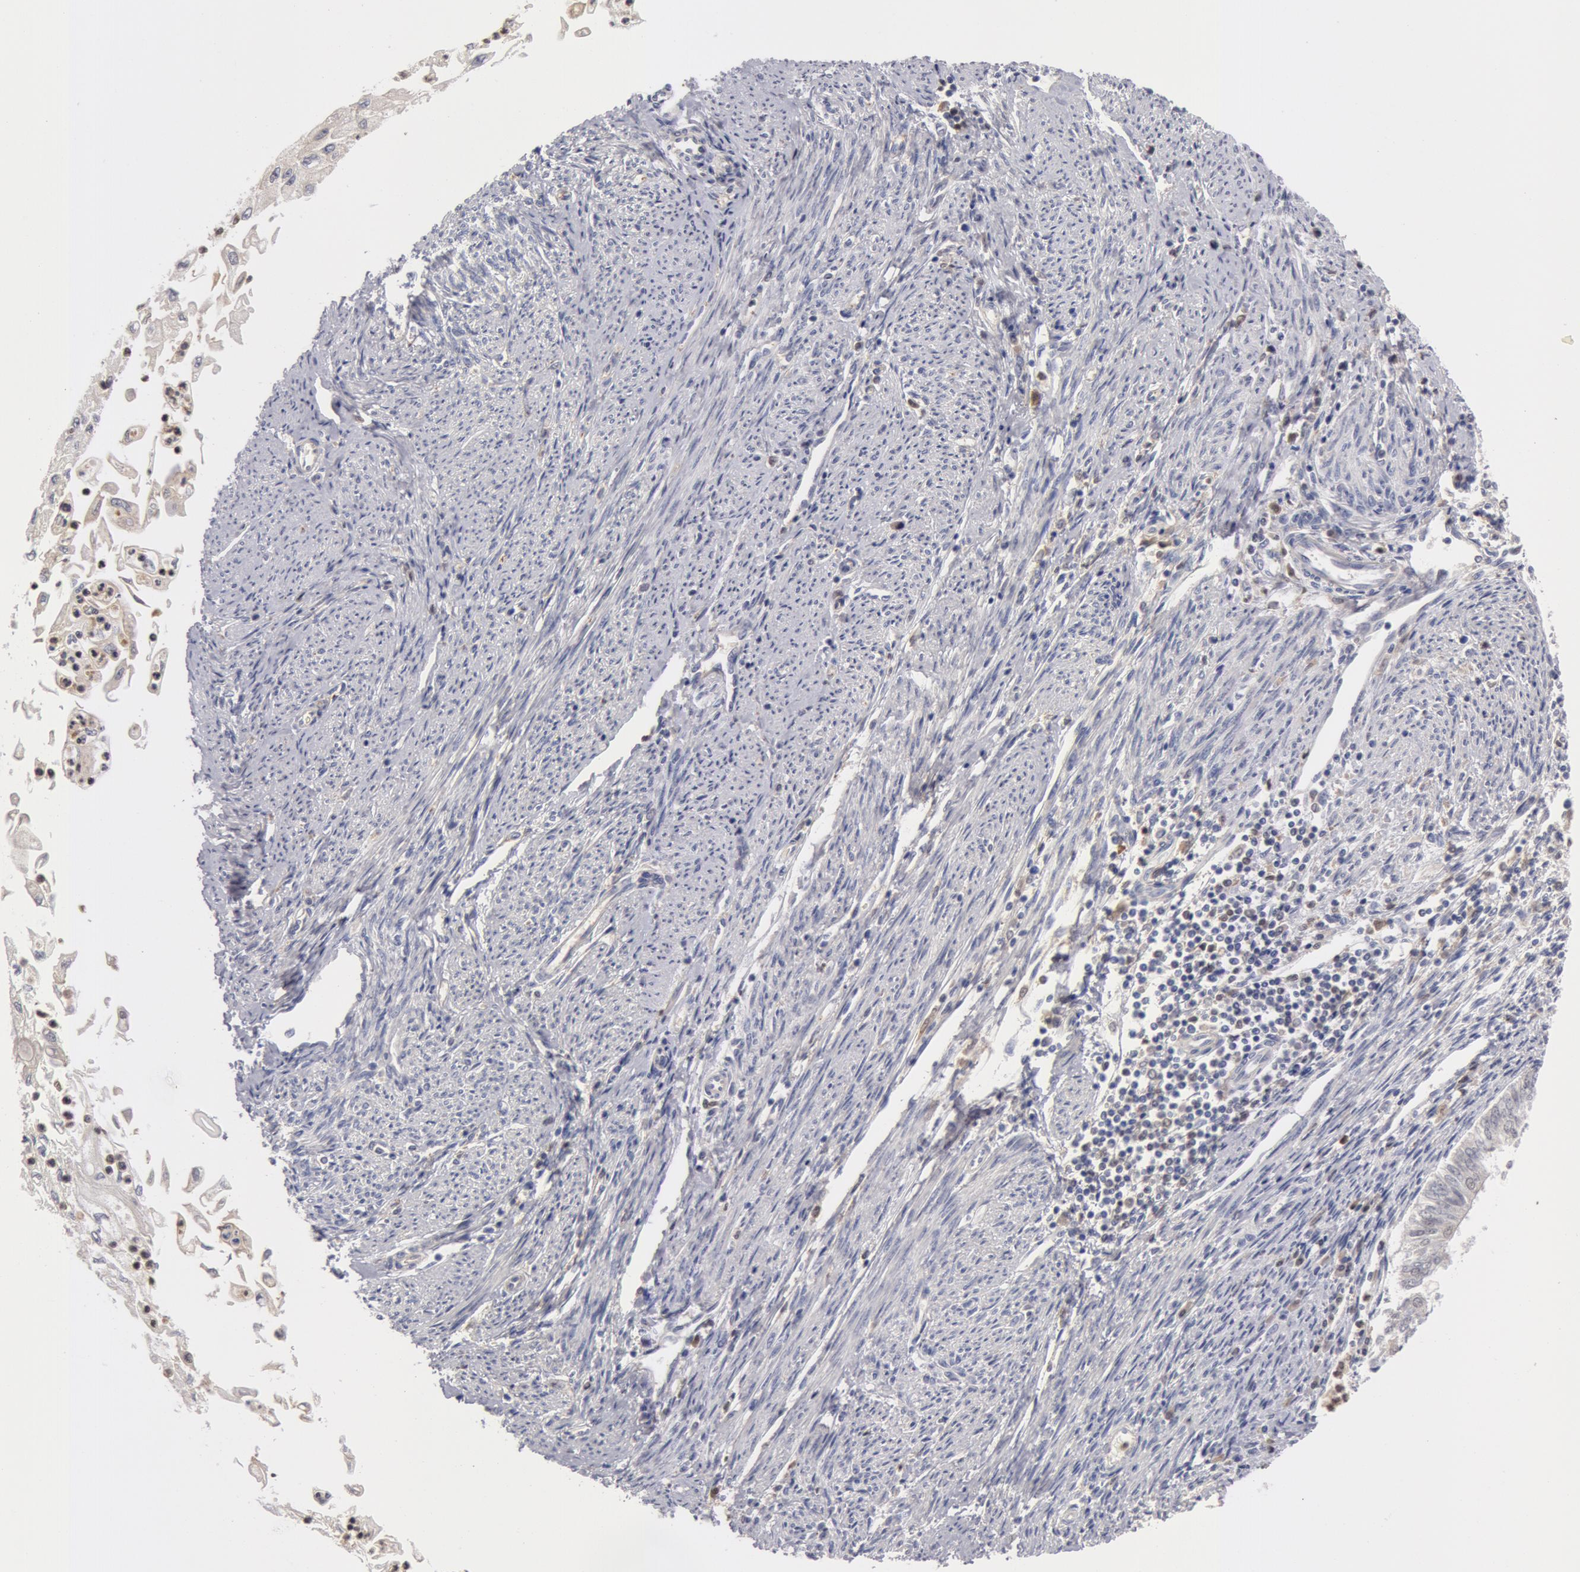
{"staining": {"intensity": "weak", "quantity": ">75%", "location": "cytoplasmic/membranous"}, "tissue": "endometrial cancer", "cell_type": "Tumor cells", "image_type": "cancer", "snomed": [{"axis": "morphology", "description": "Adenocarcinoma, NOS"}, {"axis": "topography", "description": "Endometrium"}], "caption": "About >75% of tumor cells in endometrial cancer (adenocarcinoma) display weak cytoplasmic/membranous protein staining as visualized by brown immunohistochemical staining.", "gene": "SYK", "patient": {"sex": "female", "age": 75}}